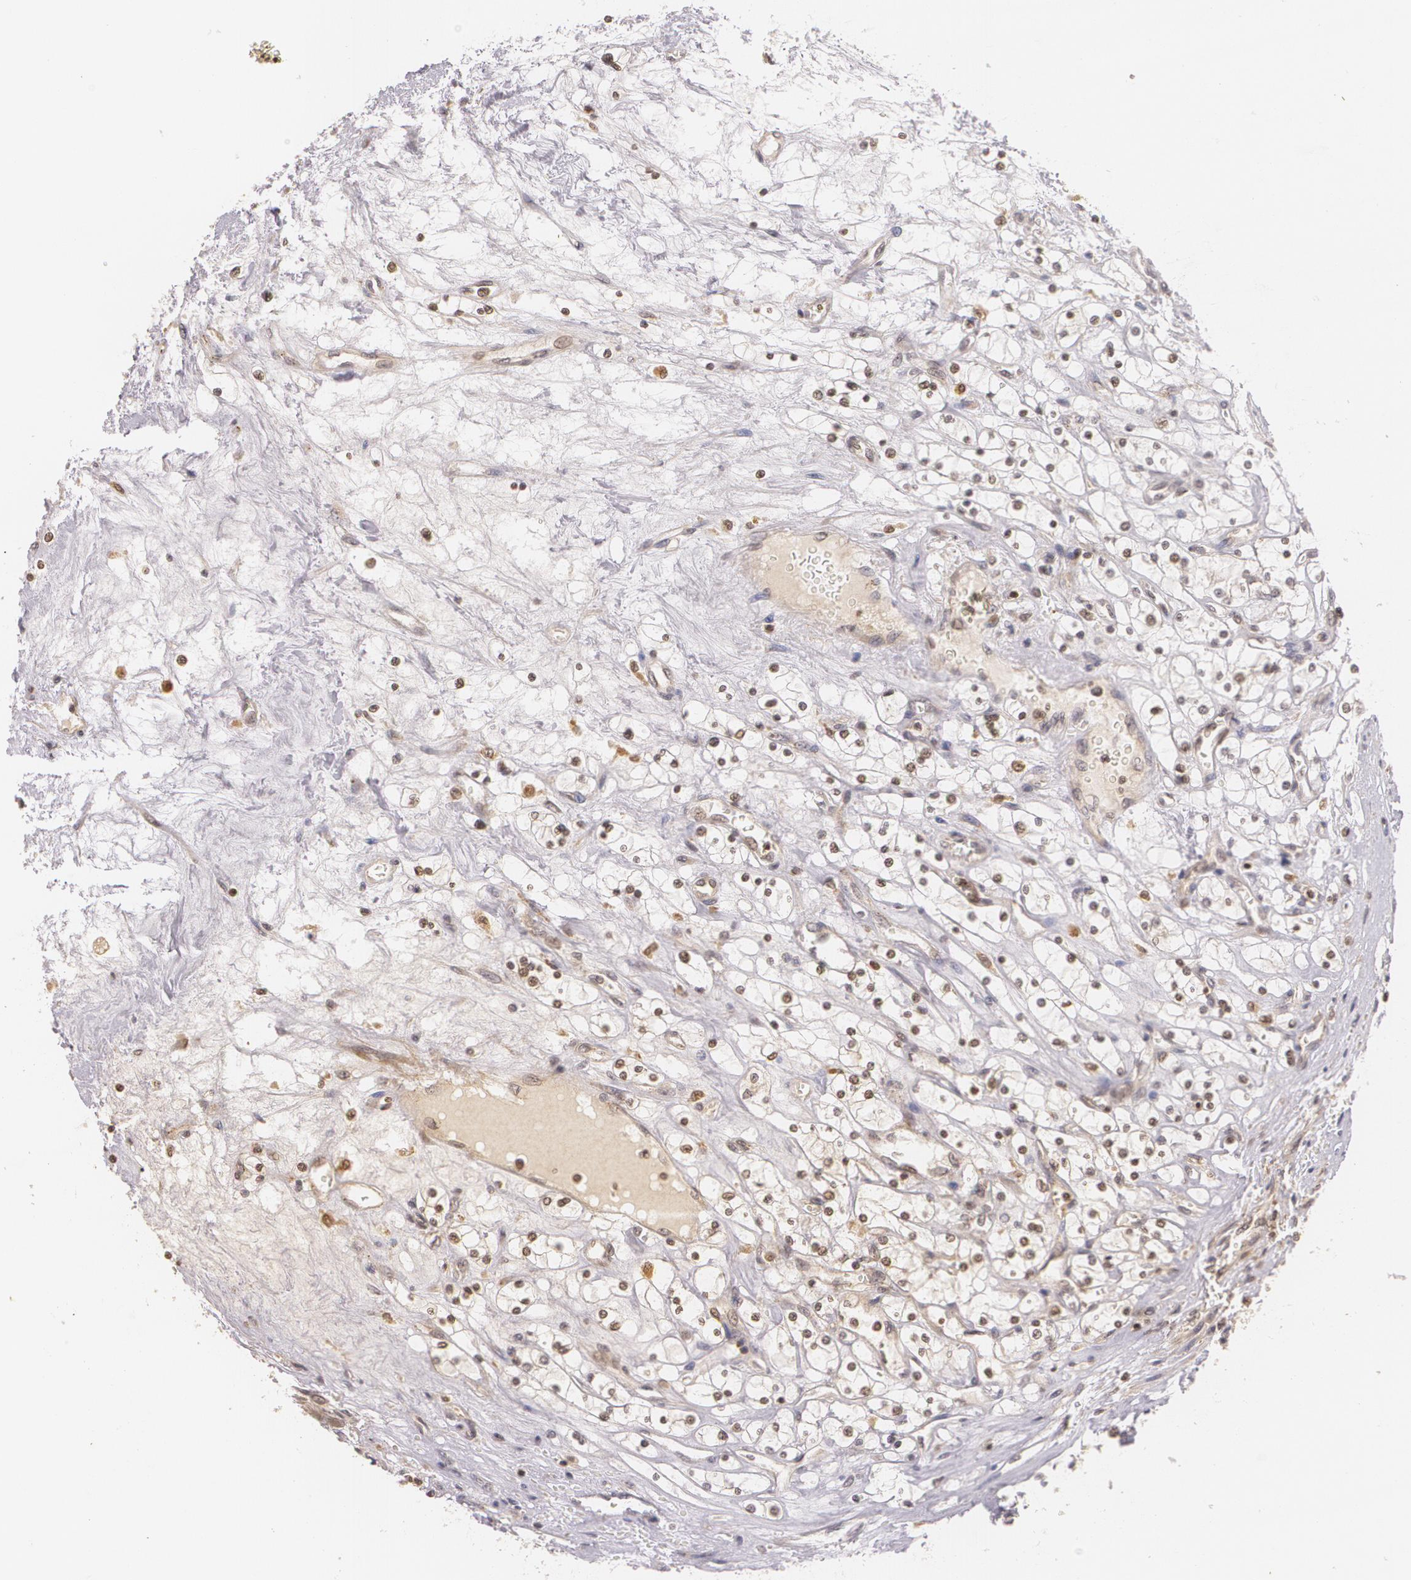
{"staining": {"intensity": "weak", "quantity": "<25%", "location": "cytoplasmic/membranous"}, "tissue": "renal cancer", "cell_type": "Tumor cells", "image_type": "cancer", "snomed": [{"axis": "morphology", "description": "Adenocarcinoma, NOS"}, {"axis": "topography", "description": "Kidney"}], "caption": "This histopathology image is of adenocarcinoma (renal) stained with IHC to label a protein in brown with the nuclei are counter-stained blue. There is no staining in tumor cells.", "gene": "VAV3", "patient": {"sex": "male", "age": 61}}